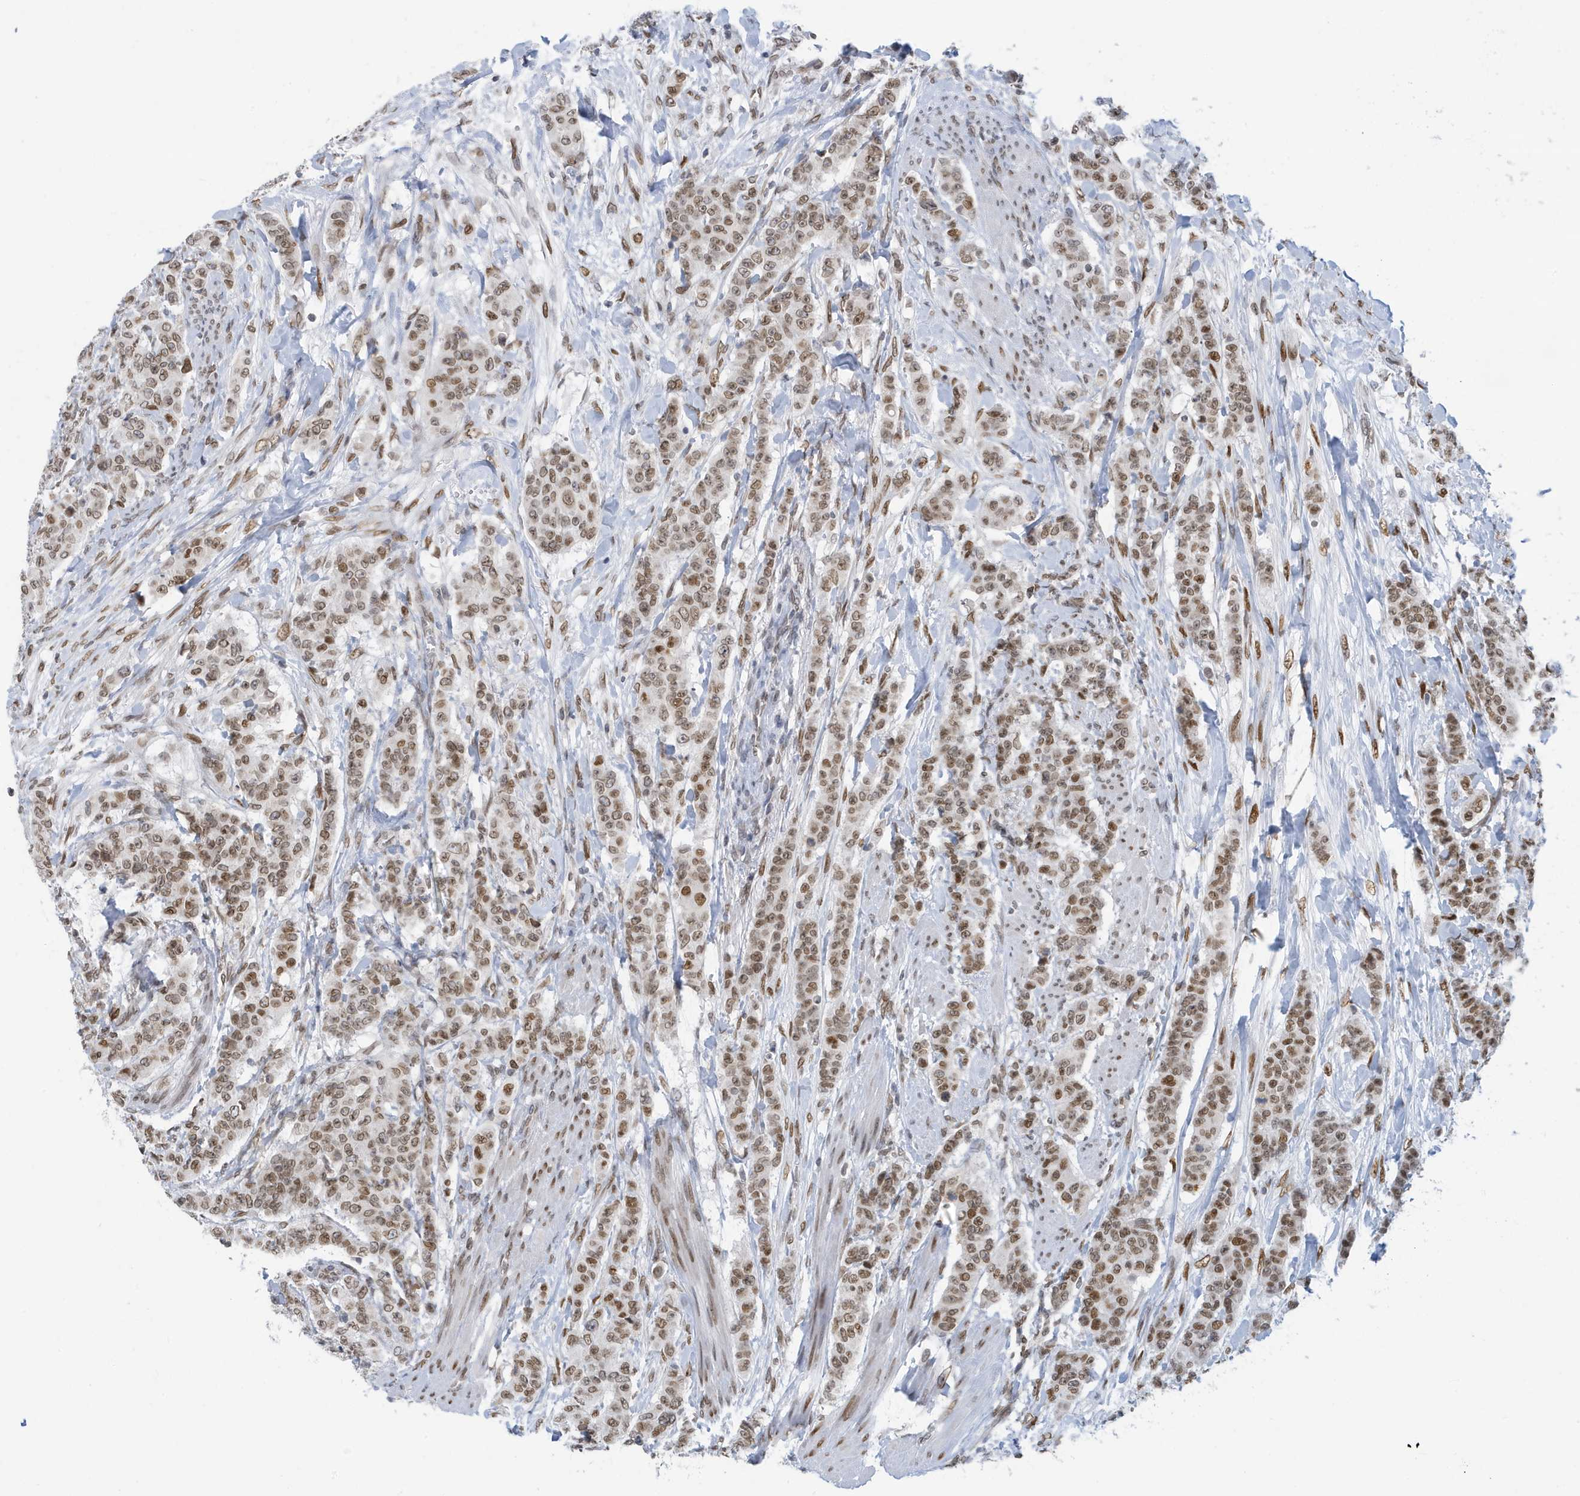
{"staining": {"intensity": "moderate", "quantity": ">75%", "location": "cytoplasmic/membranous,nuclear"}, "tissue": "breast cancer", "cell_type": "Tumor cells", "image_type": "cancer", "snomed": [{"axis": "morphology", "description": "Duct carcinoma"}, {"axis": "topography", "description": "Breast"}], "caption": "High-magnification brightfield microscopy of breast cancer stained with DAB (3,3'-diaminobenzidine) (brown) and counterstained with hematoxylin (blue). tumor cells exhibit moderate cytoplasmic/membranous and nuclear expression is identified in about>75% of cells. (brown staining indicates protein expression, while blue staining denotes nuclei).", "gene": "PCYT1A", "patient": {"sex": "female", "age": 40}}